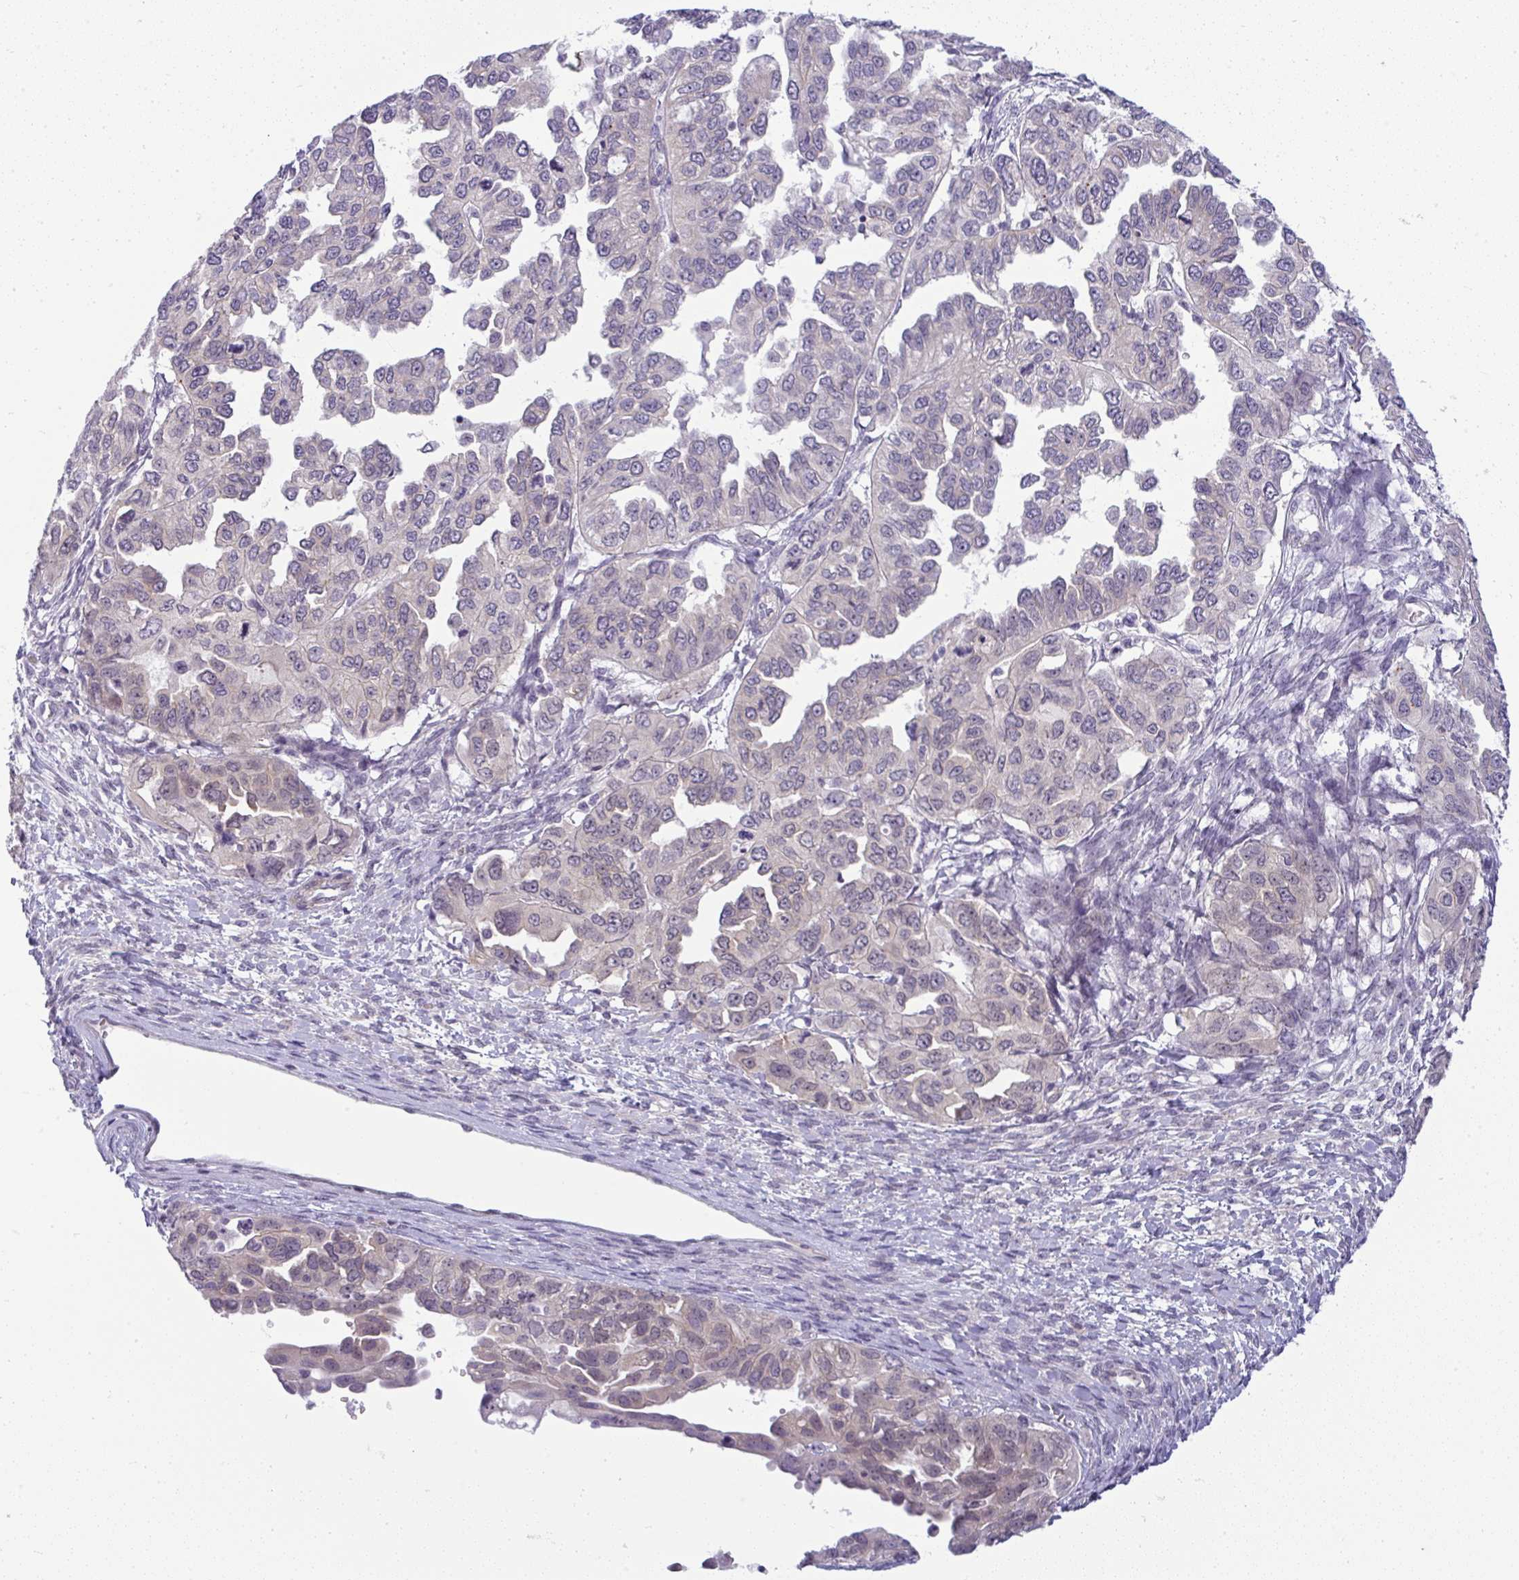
{"staining": {"intensity": "negative", "quantity": "none", "location": "none"}, "tissue": "ovarian cancer", "cell_type": "Tumor cells", "image_type": "cancer", "snomed": [{"axis": "morphology", "description": "Cystadenocarcinoma, serous, NOS"}, {"axis": "topography", "description": "Ovary"}], "caption": "An immunohistochemistry (IHC) image of ovarian serous cystadenocarcinoma is shown. There is no staining in tumor cells of ovarian serous cystadenocarcinoma.", "gene": "DZIP1", "patient": {"sex": "female", "age": 53}}